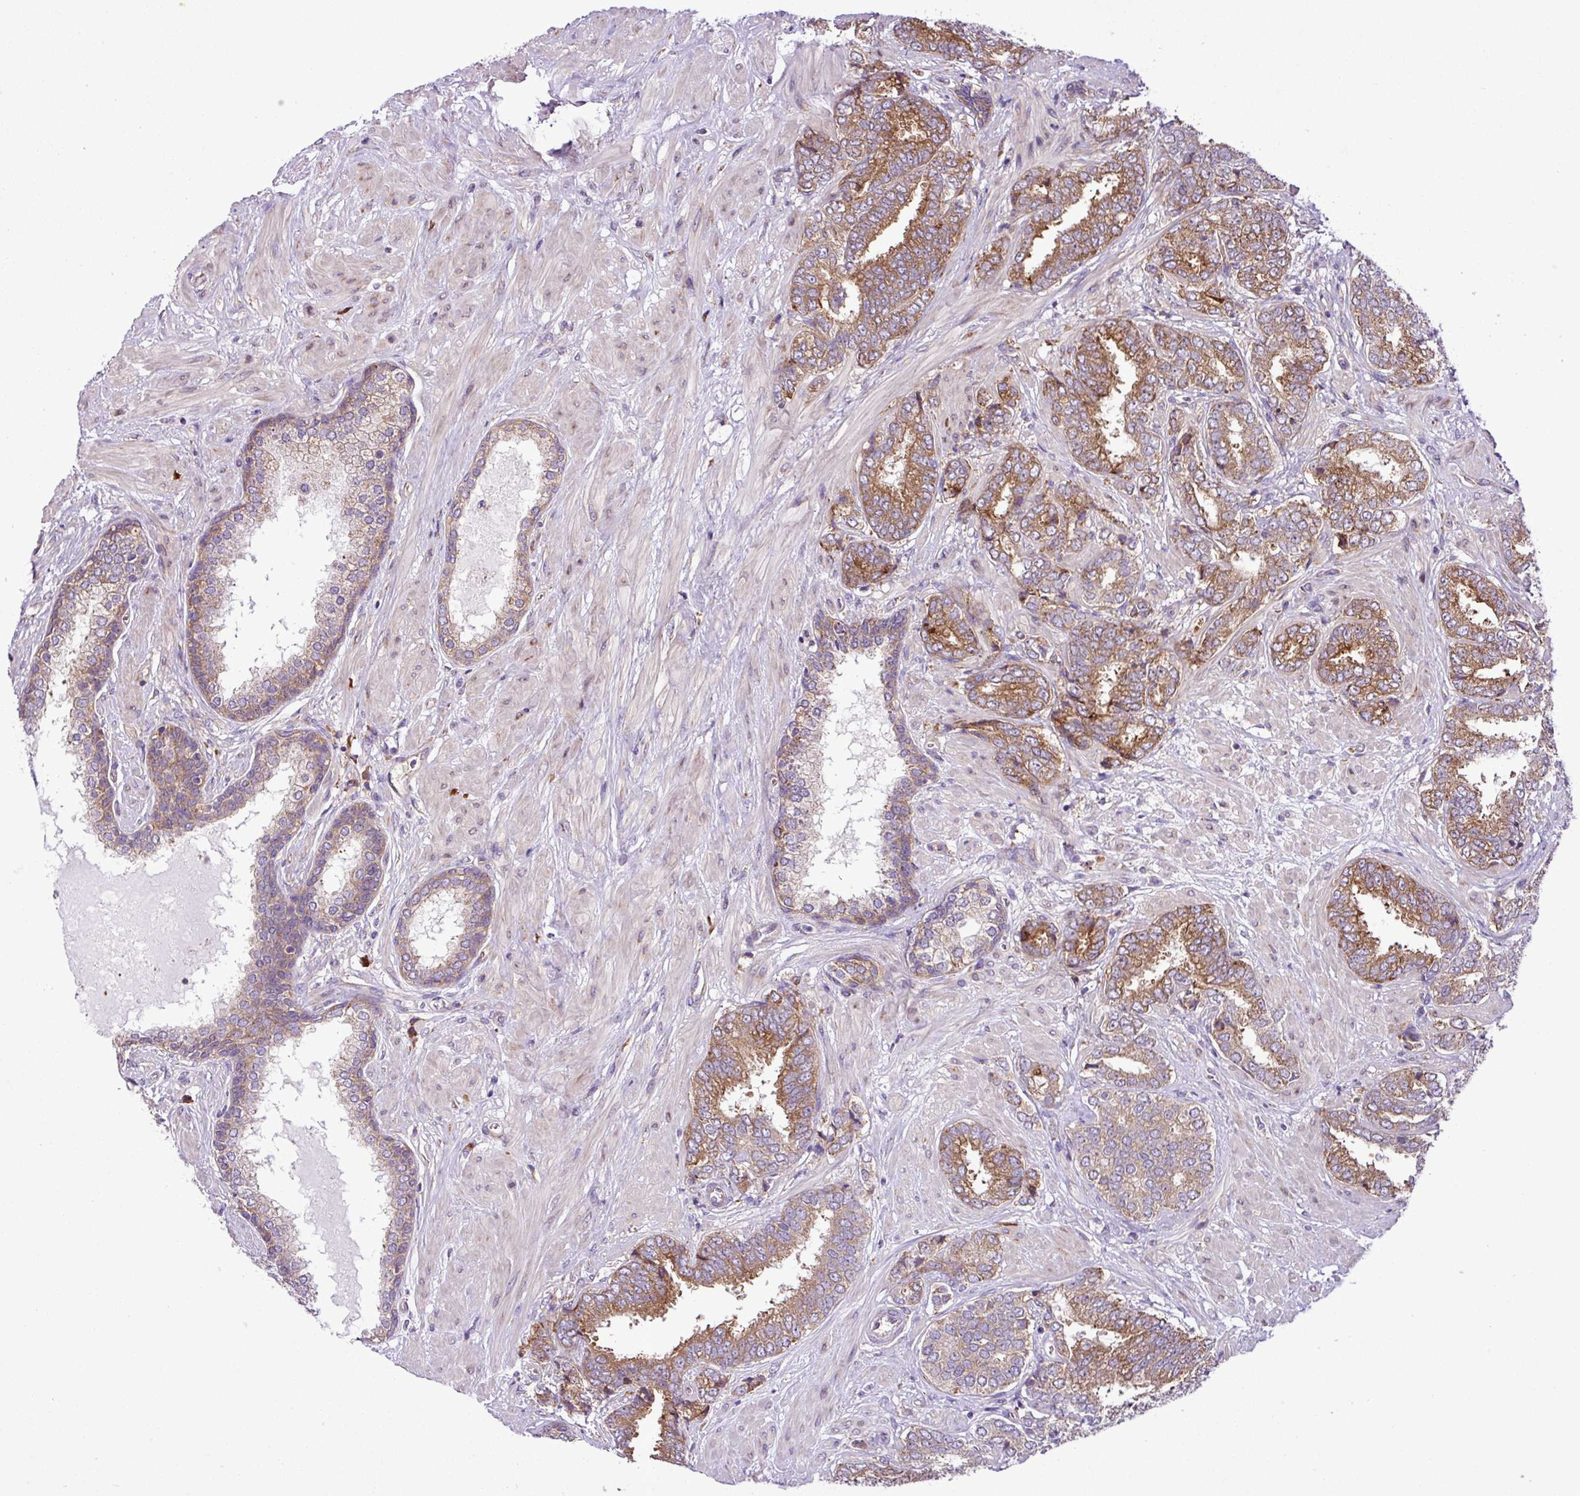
{"staining": {"intensity": "moderate", "quantity": ">75%", "location": "cytoplasmic/membranous"}, "tissue": "prostate cancer", "cell_type": "Tumor cells", "image_type": "cancer", "snomed": [{"axis": "morphology", "description": "Adenocarcinoma, High grade"}, {"axis": "topography", "description": "Prostate"}], "caption": "Tumor cells show medium levels of moderate cytoplasmic/membranous positivity in about >75% of cells in prostate cancer. (DAB (3,3'-diaminobenzidine) = brown stain, brightfield microscopy at high magnification).", "gene": "RPL13", "patient": {"sex": "male", "age": 72}}